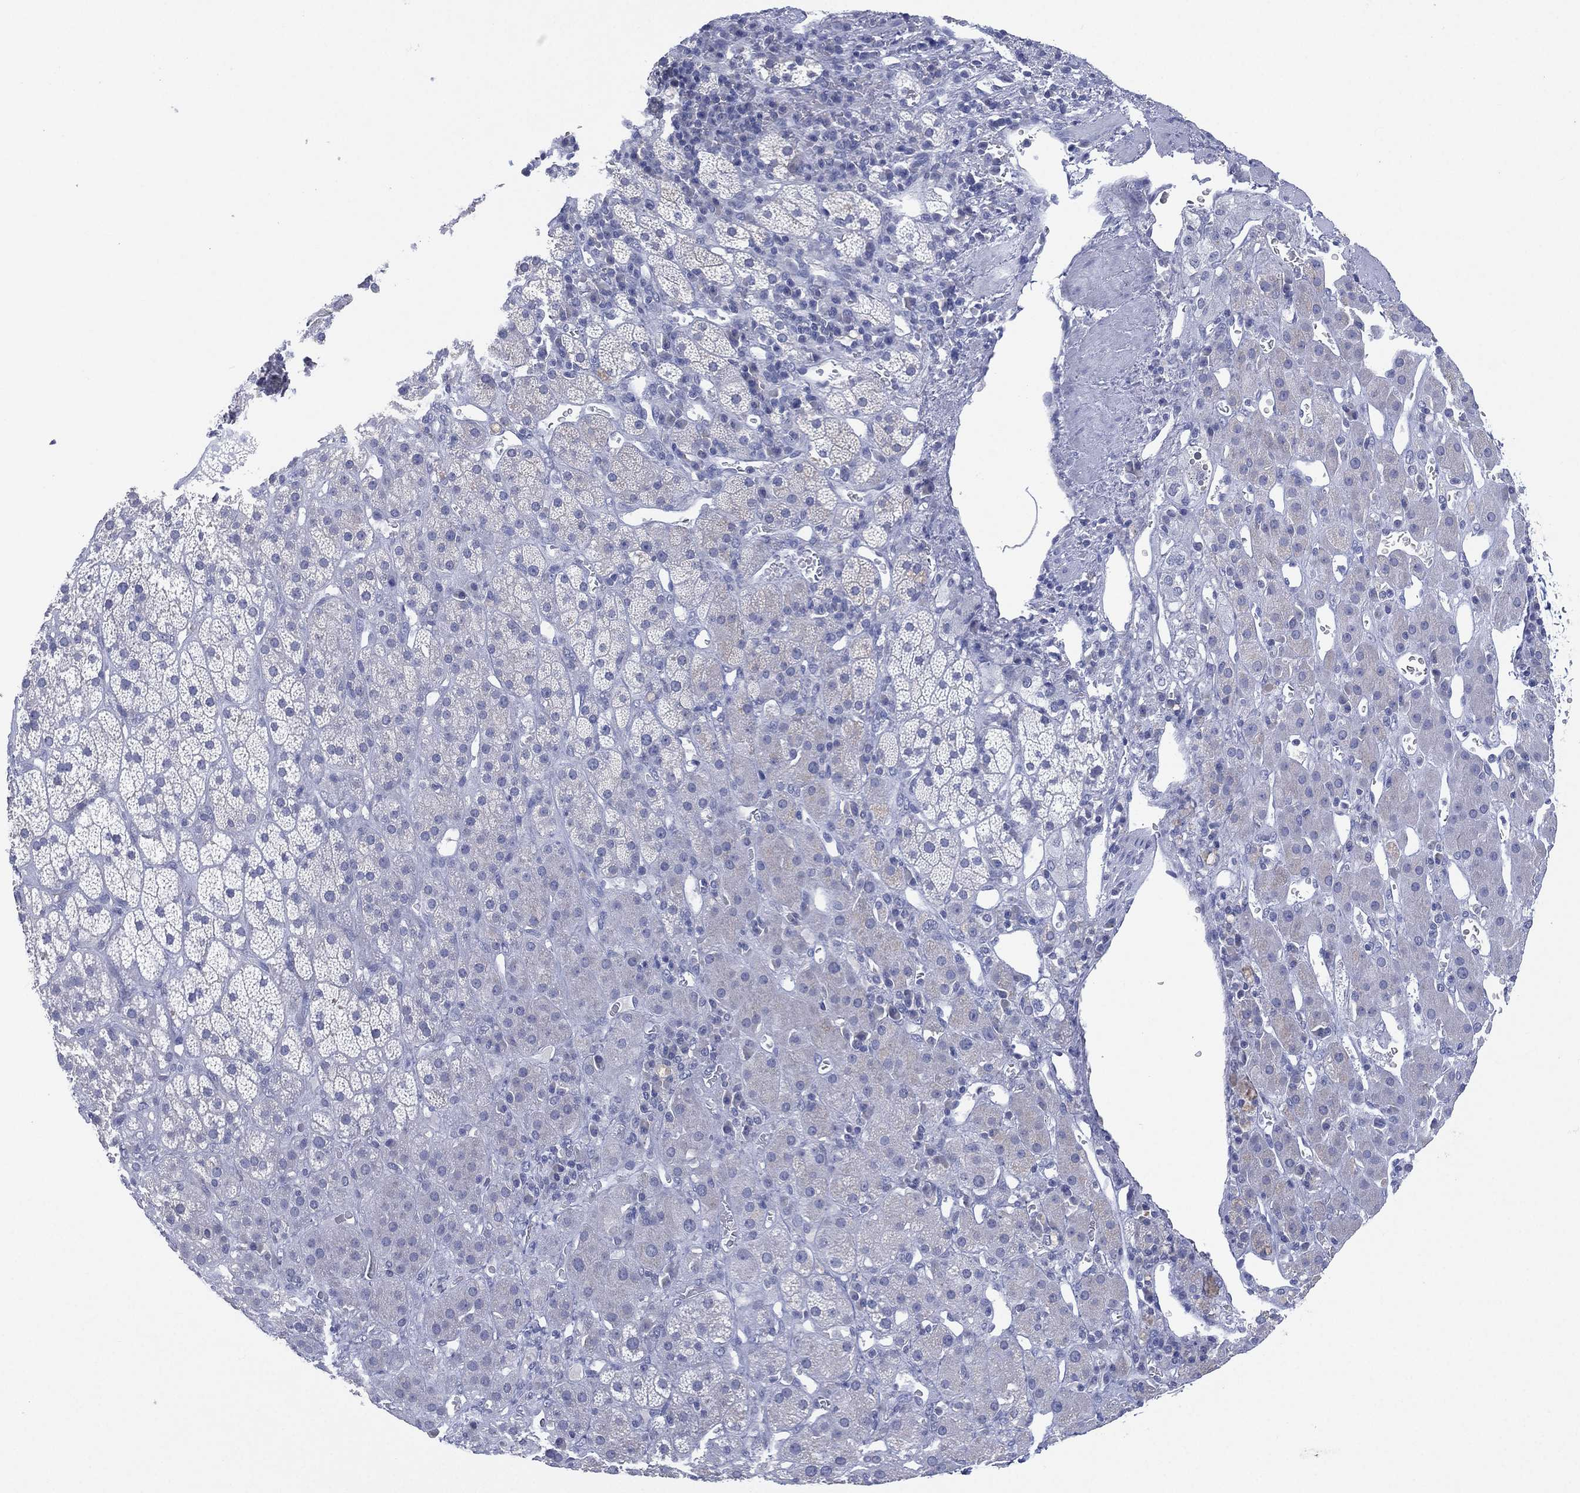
{"staining": {"intensity": "negative", "quantity": "none", "location": "none"}, "tissue": "adrenal gland", "cell_type": "Glandular cells", "image_type": "normal", "snomed": [{"axis": "morphology", "description": "Normal tissue, NOS"}, {"axis": "topography", "description": "Adrenal gland"}], "caption": "A high-resolution photomicrograph shows immunohistochemistry (IHC) staining of benign adrenal gland, which reveals no significant positivity in glandular cells.", "gene": "KRT35", "patient": {"sex": "male", "age": 70}}